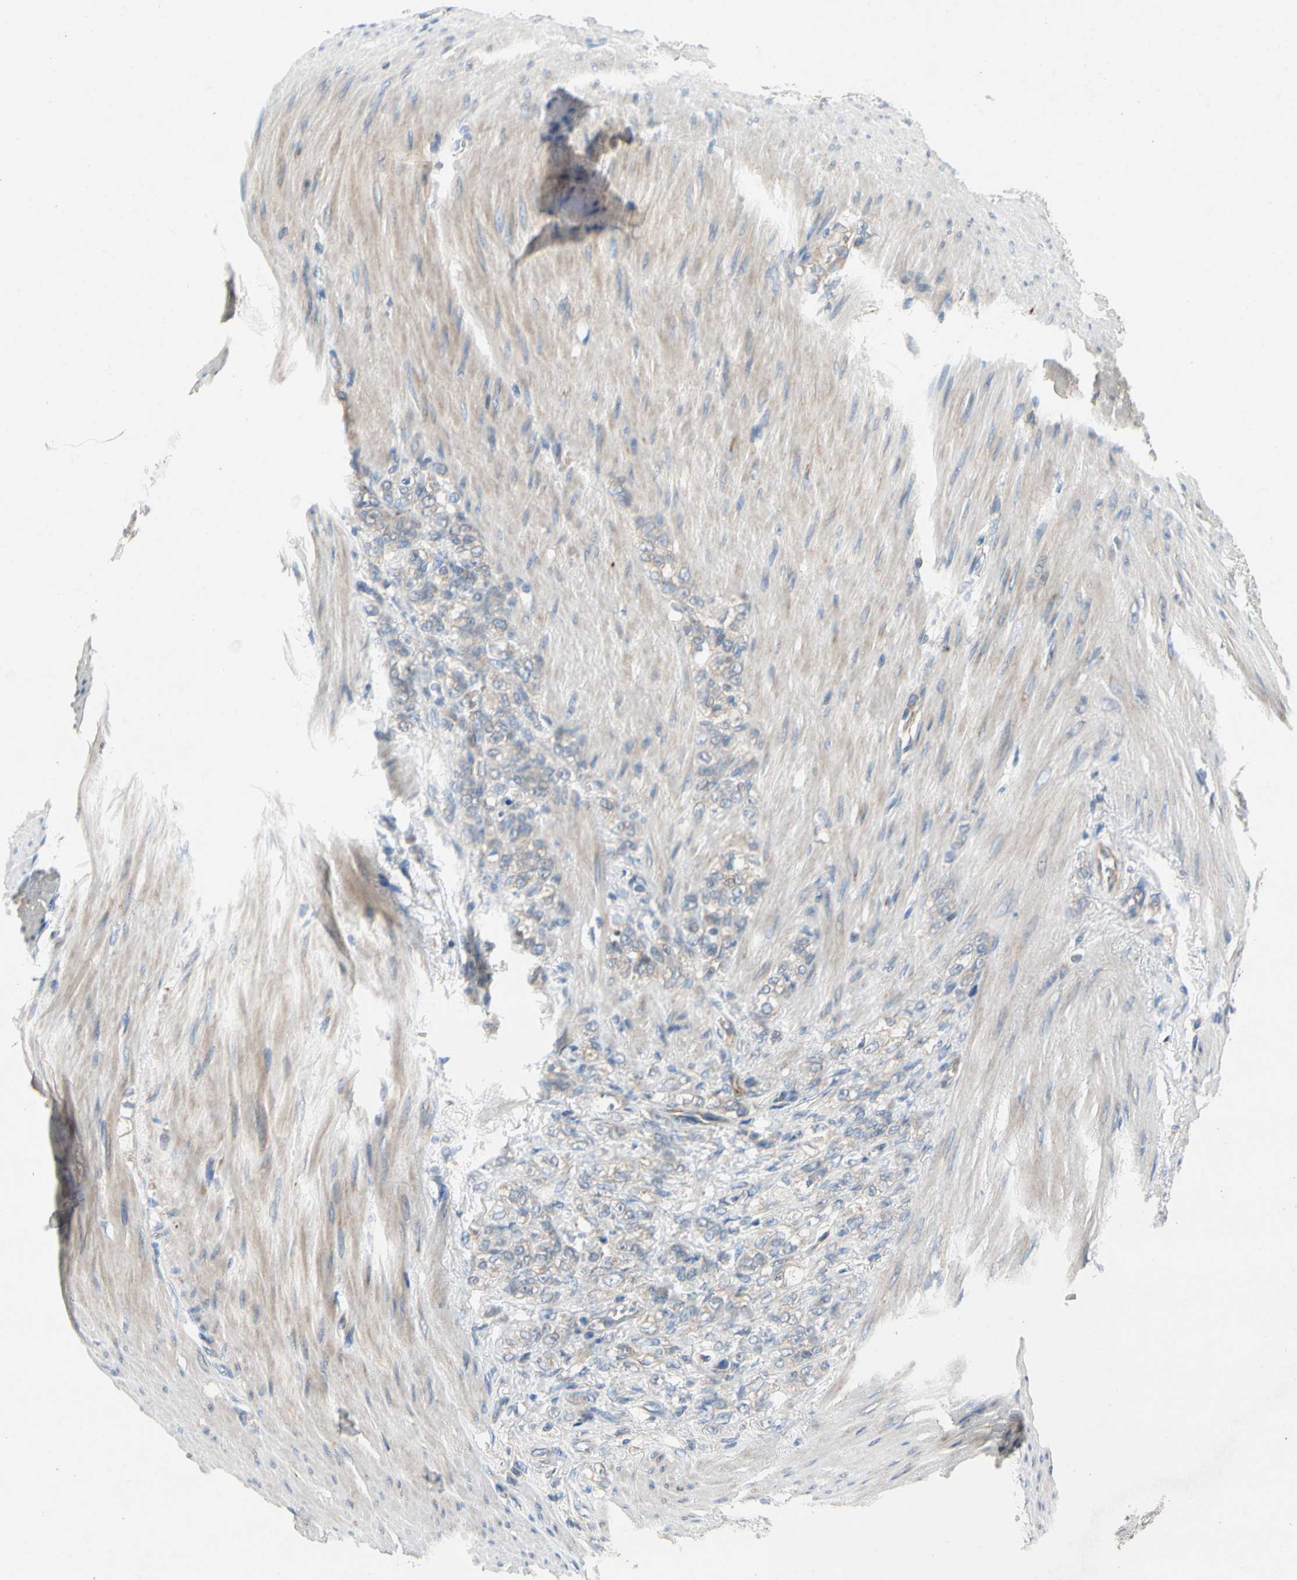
{"staining": {"intensity": "weak", "quantity": "25%-75%", "location": "cytoplasmic/membranous"}, "tissue": "stomach cancer", "cell_type": "Tumor cells", "image_type": "cancer", "snomed": [{"axis": "morphology", "description": "Adenocarcinoma, NOS"}, {"axis": "topography", "description": "Stomach"}], "caption": "Immunohistochemical staining of human stomach cancer (adenocarcinoma) demonstrates low levels of weak cytoplasmic/membranous expression in approximately 25%-75% of tumor cells.", "gene": "KLHDC8B", "patient": {"sex": "male", "age": 82}}